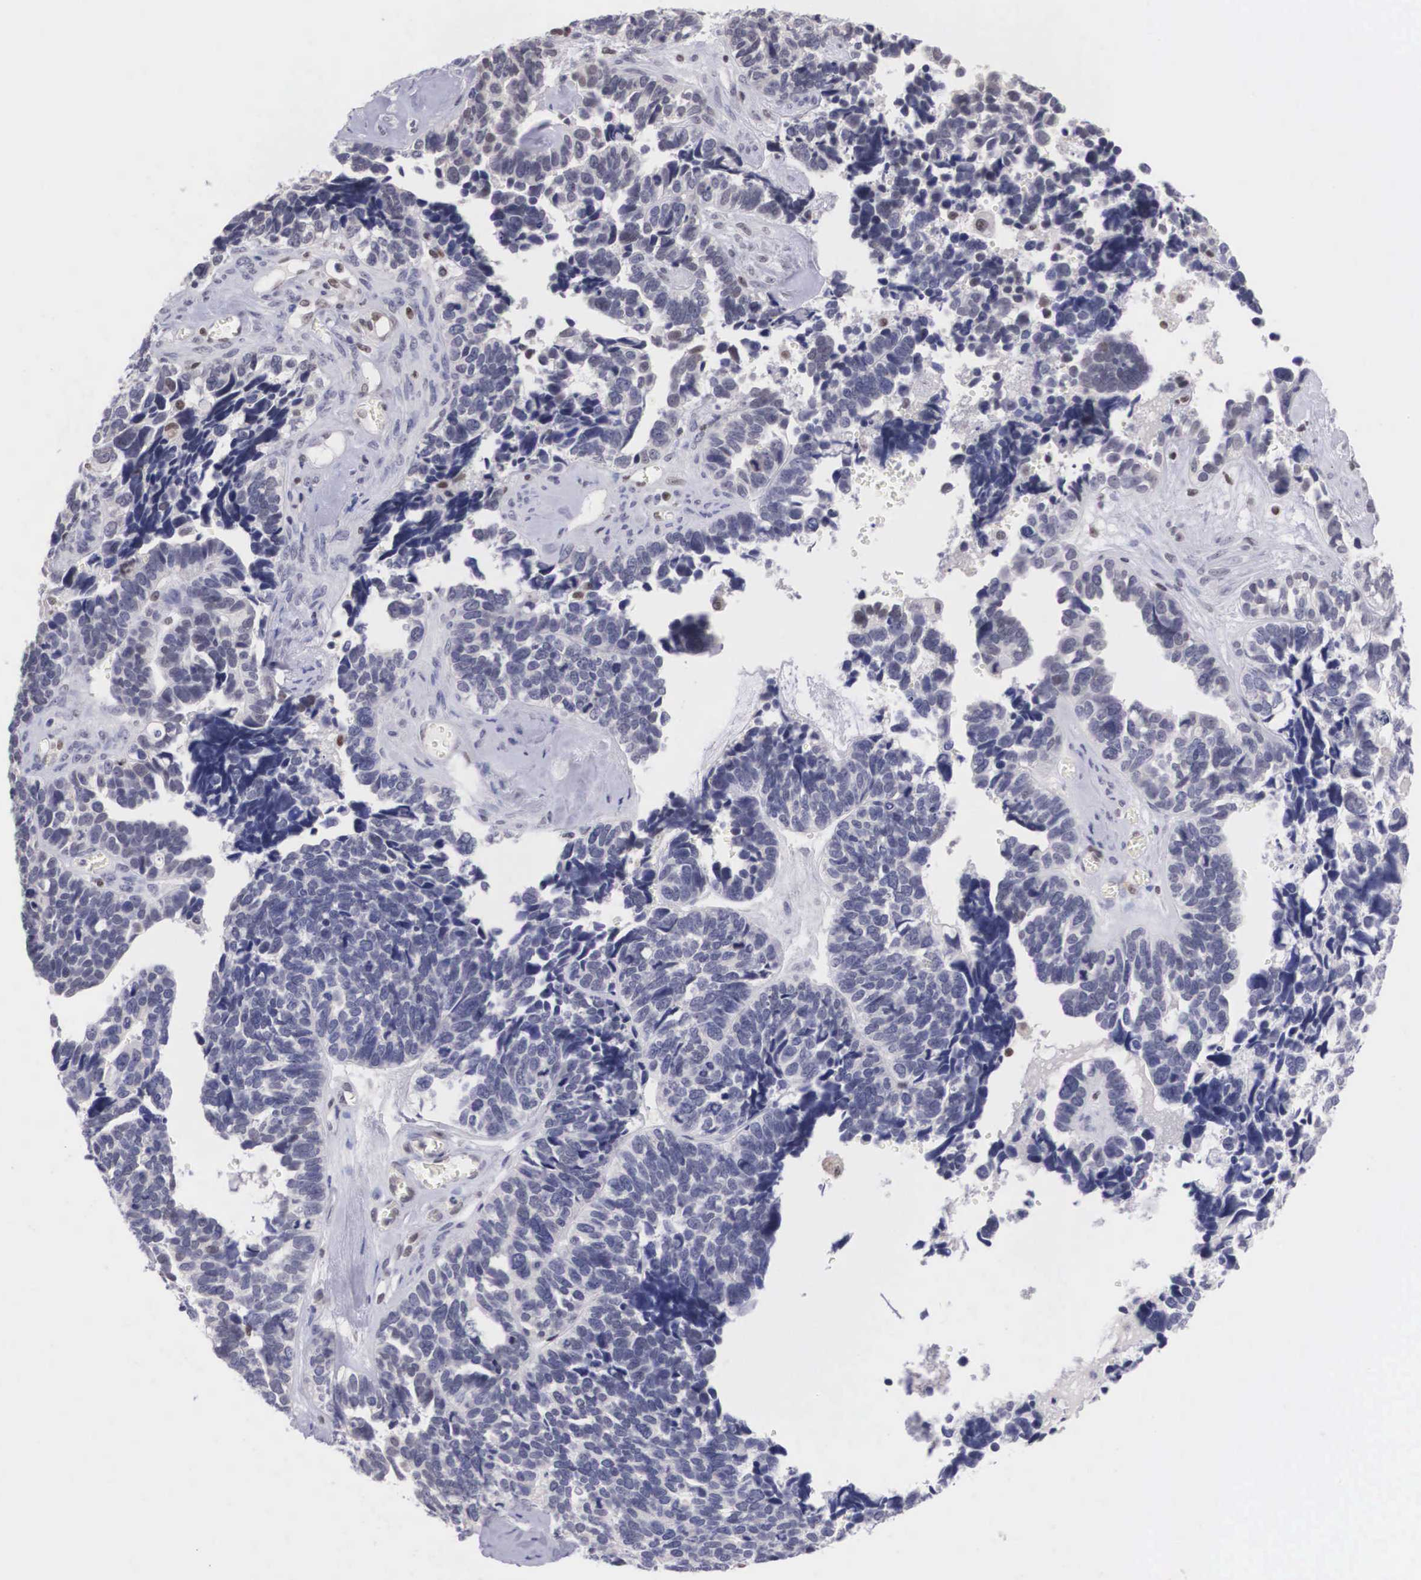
{"staining": {"intensity": "weak", "quantity": "25%-75%", "location": "nuclear"}, "tissue": "ovarian cancer", "cell_type": "Tumor cells", "image_type": "cancer", "snomed": [{"axis": "morphology", "description": "Cystadenocarcinoma, serous, NOS"}, {"axis": "topography", "description": "Ovary"}], "caption": "Immunohistochemical staining of human ovarian cancer demonstrates low levels of weak nuclear expression in approximately 25%-75% of tumor cells. (IHC, brightfield microscopy, high magnification).", "gene": "ETV6", "patient": {"sex": "female", "age": 77}}